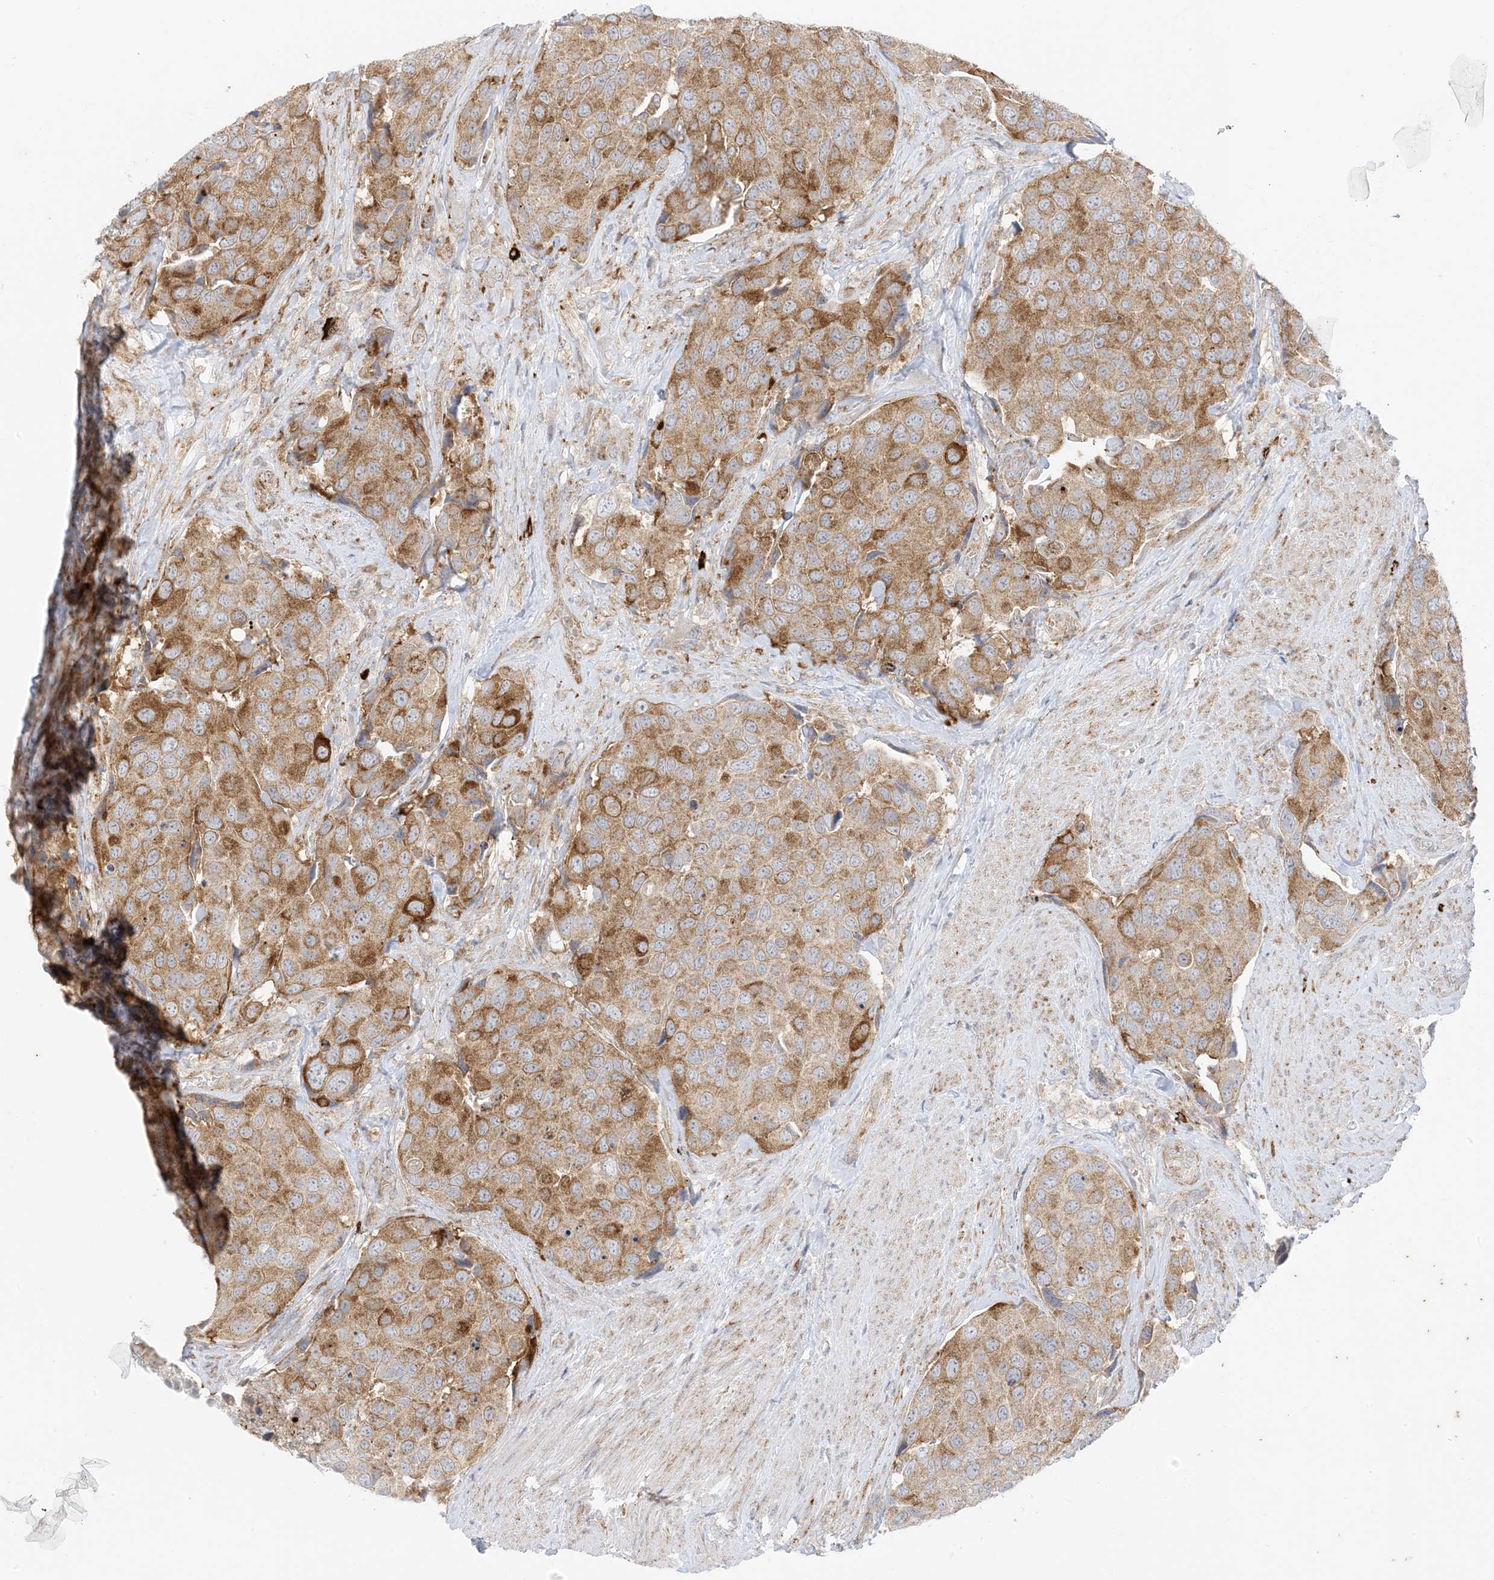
{"staining": {"intensity": "moderate", "quantity": ">75%", "location": "cytoplasmic/membranous"}, "tissue": "urothelial cancer", "cell_type": "Tumor cells", "image_type": "cancer", "snomed": [{"axis": "morphology", "description": "Urothelial carcinoma, High grade"}, {"axis": "topography", "description": "Urinary bladder"}], "caption": "This image shows IHC staining of human urothelial carcinoma (high-grade), with medium moderate cytoplasmic/membranous positivity in approximately >75% of tumor cells.", "gene": "RAC1", "patient": {"sex": "male", "age": 74}}